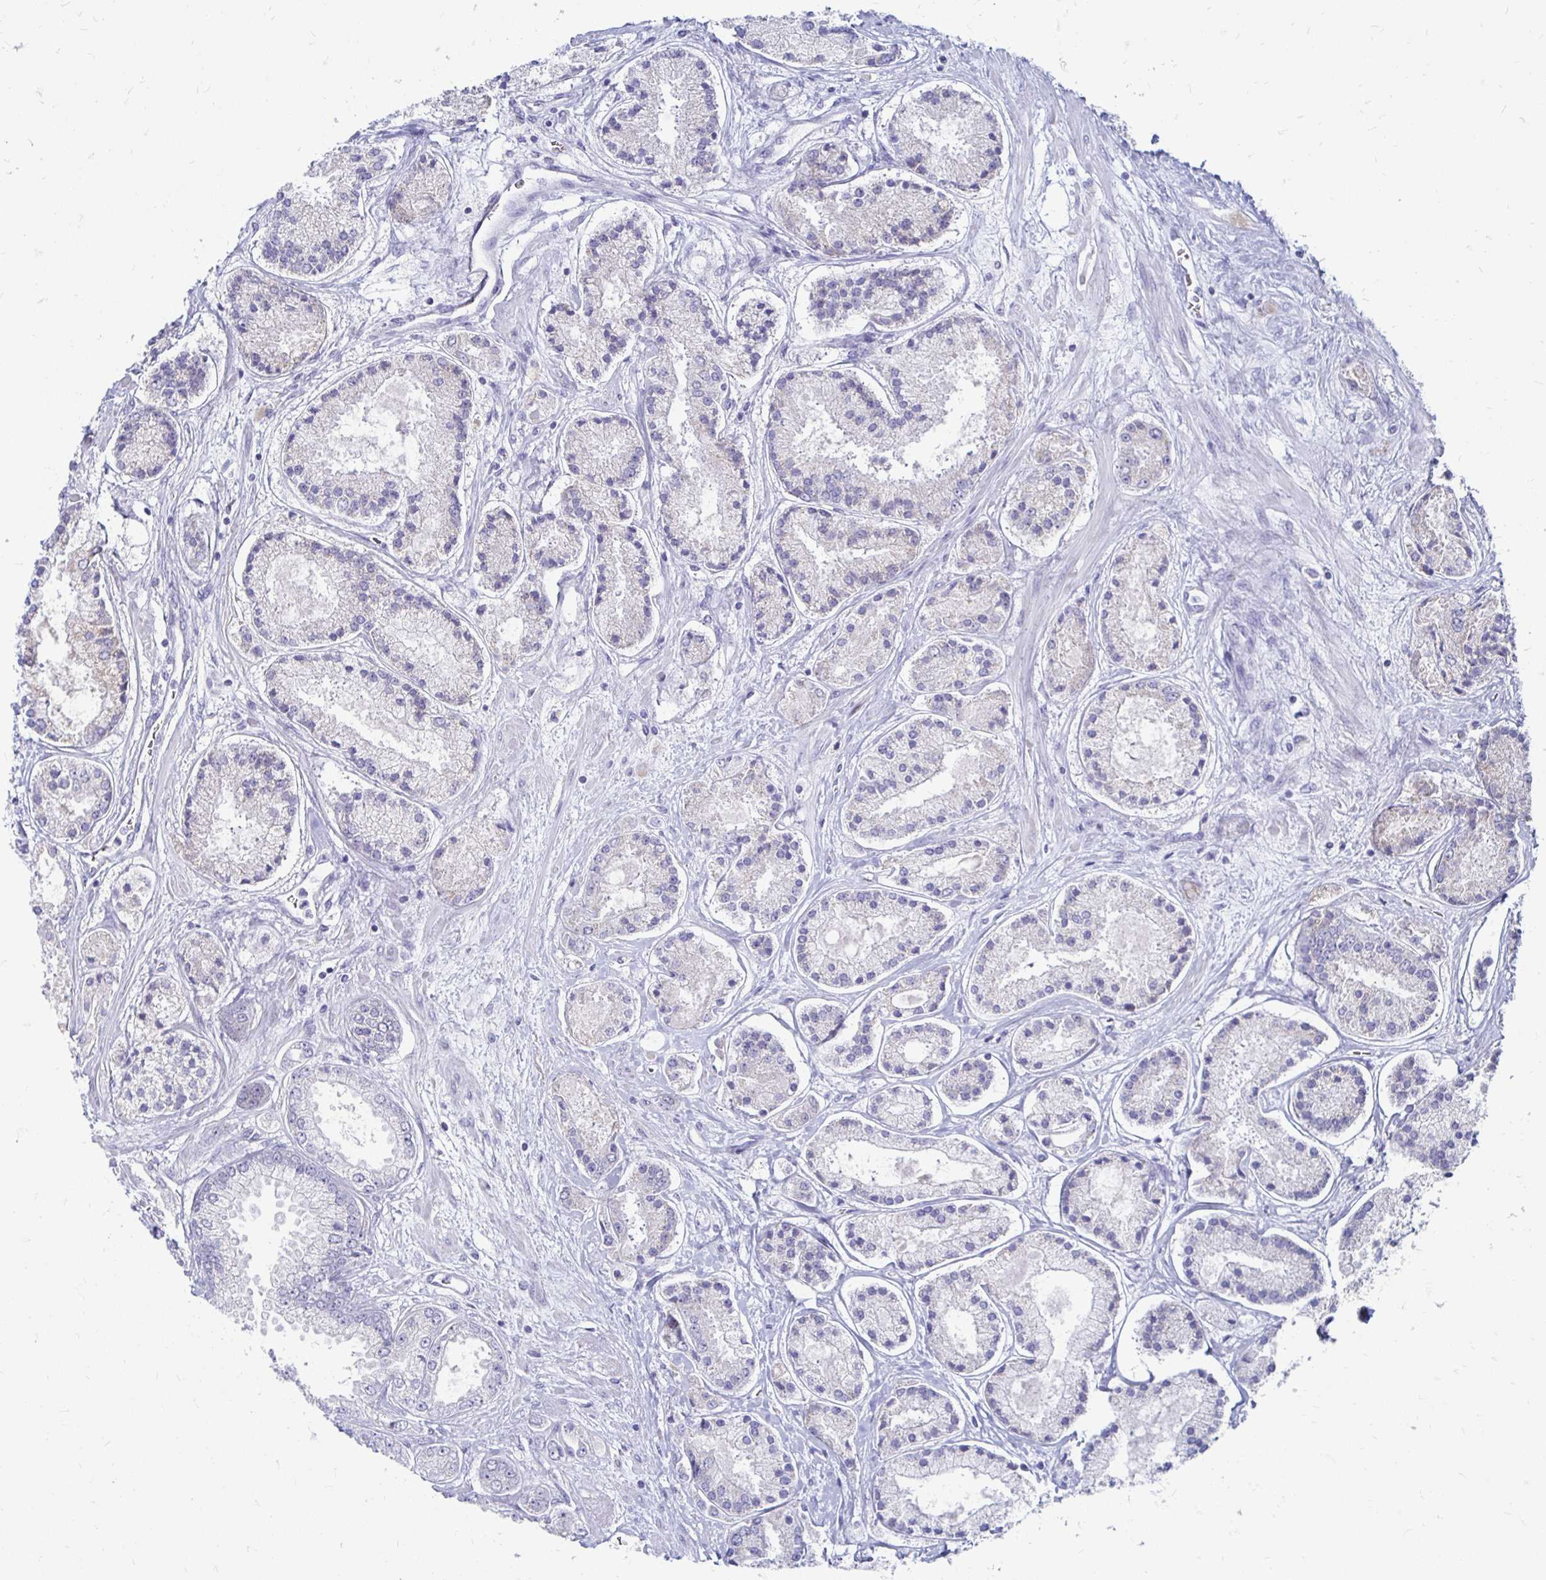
{"staining": {"intensity": "negative", "quantity": "none", "location": "none"}, "tissue": "prostate cancer", "cell_type": "Tumor cells", "image_type": "cancer", "snomed": [{"axis": "morphology", "description": "Adenocarcinoma, High grade"}, {"axis": "topography", "description": "Prostate"}], "caption": "Tumor cells are negative for brown protein staining in prostate cancer (adenocarcinoma (high-grade)). (DAB (3,3'-diaminobenzidine) immunohistochemistry, high magnification).", "gene": "PEG10", "patient": {"sex": "male", "age": 67}}